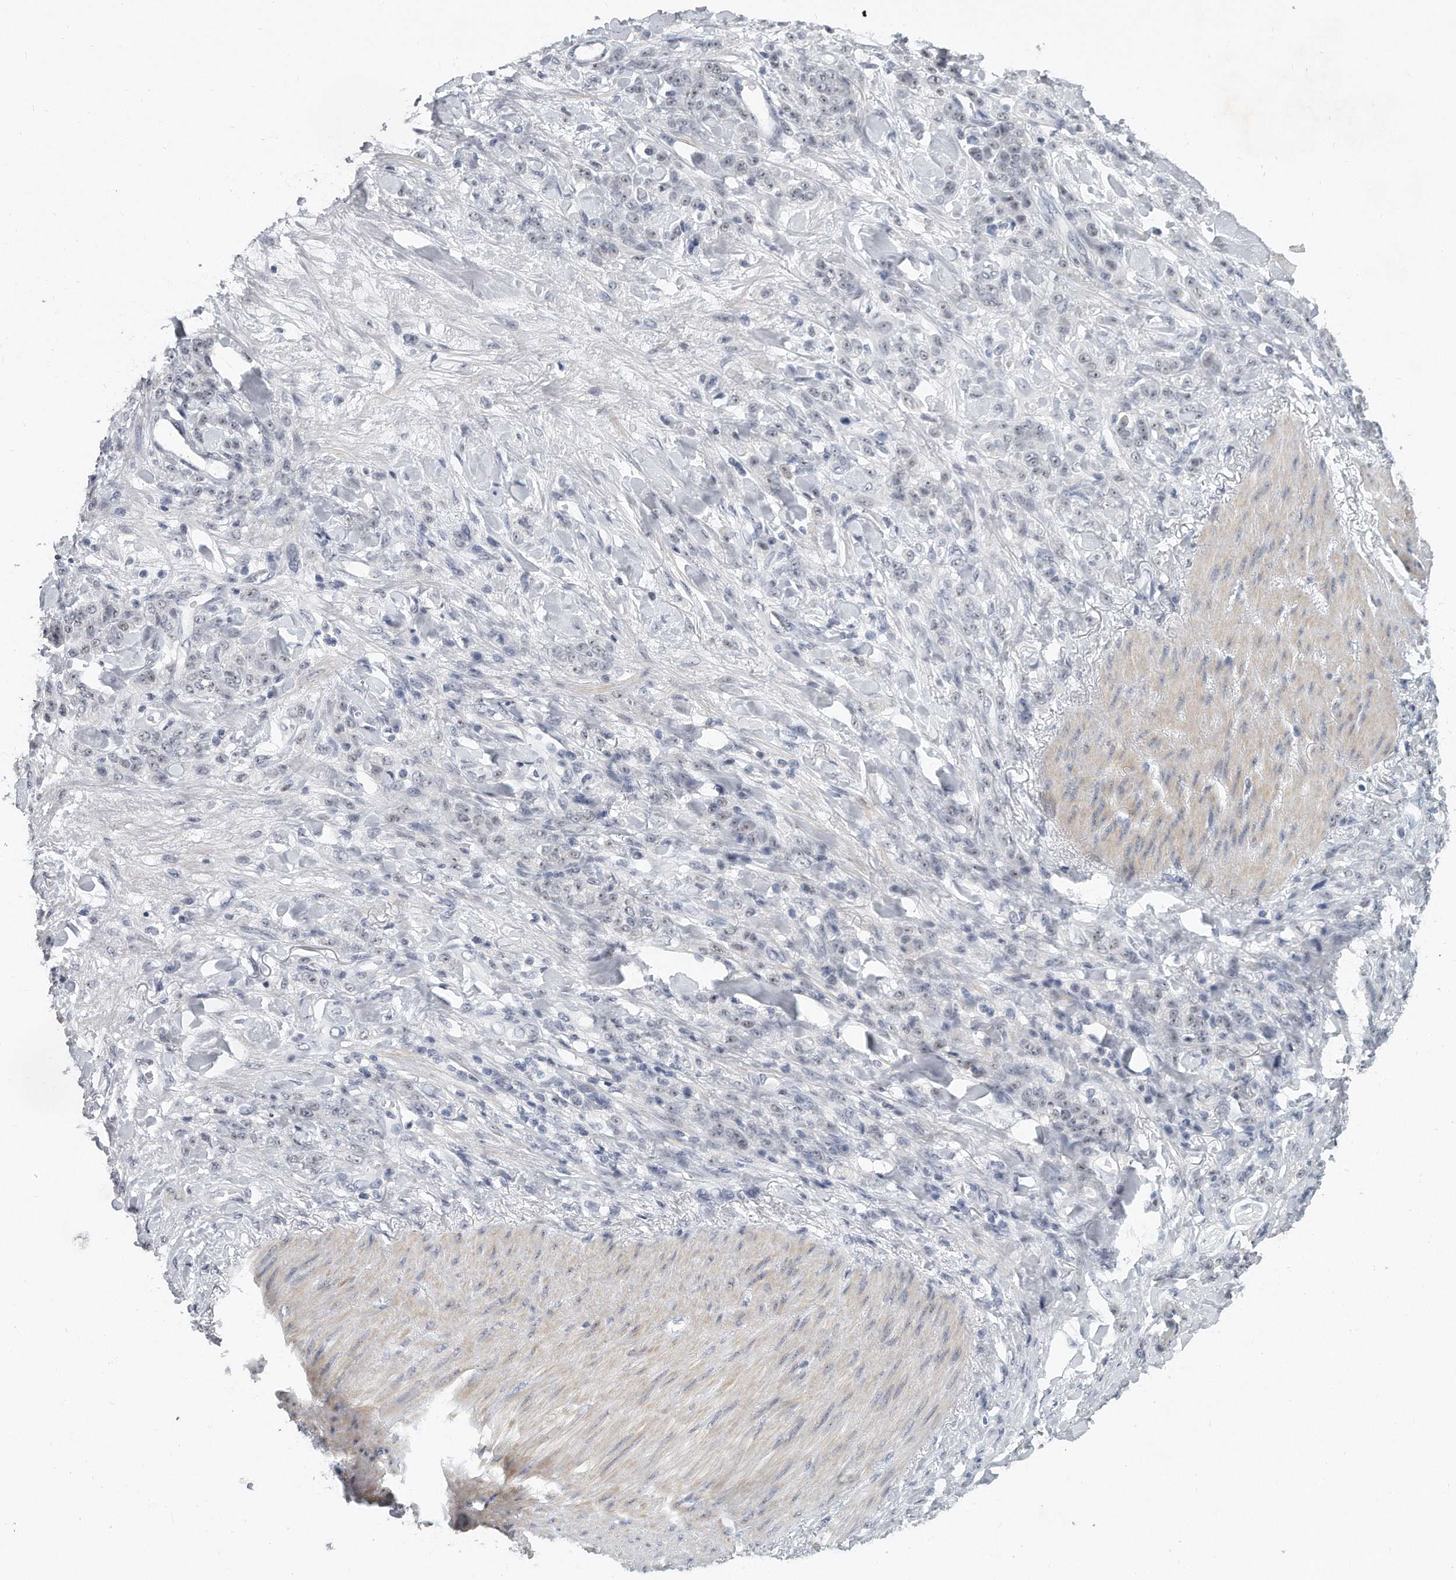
{"staining": {"intensity": "negative", "quantity": "none", "location": "none"}, "tissue": "stomach cancer", "cell_type": "Tumor cells", "image_type": "cancer", "snomed": [{"axis": "morphology", "description": "Normal tissue, NOS"}, {"axis": "morphology", "description": "Adenocarcinoma, NOS"}, {"axis": "topography", "description": "Stomach"}], "caption": "Tumor cells show no significant expression in stomach cancer.", "gene": "TFCP2L1", "patient": {"sex": "male", "age": 82}}